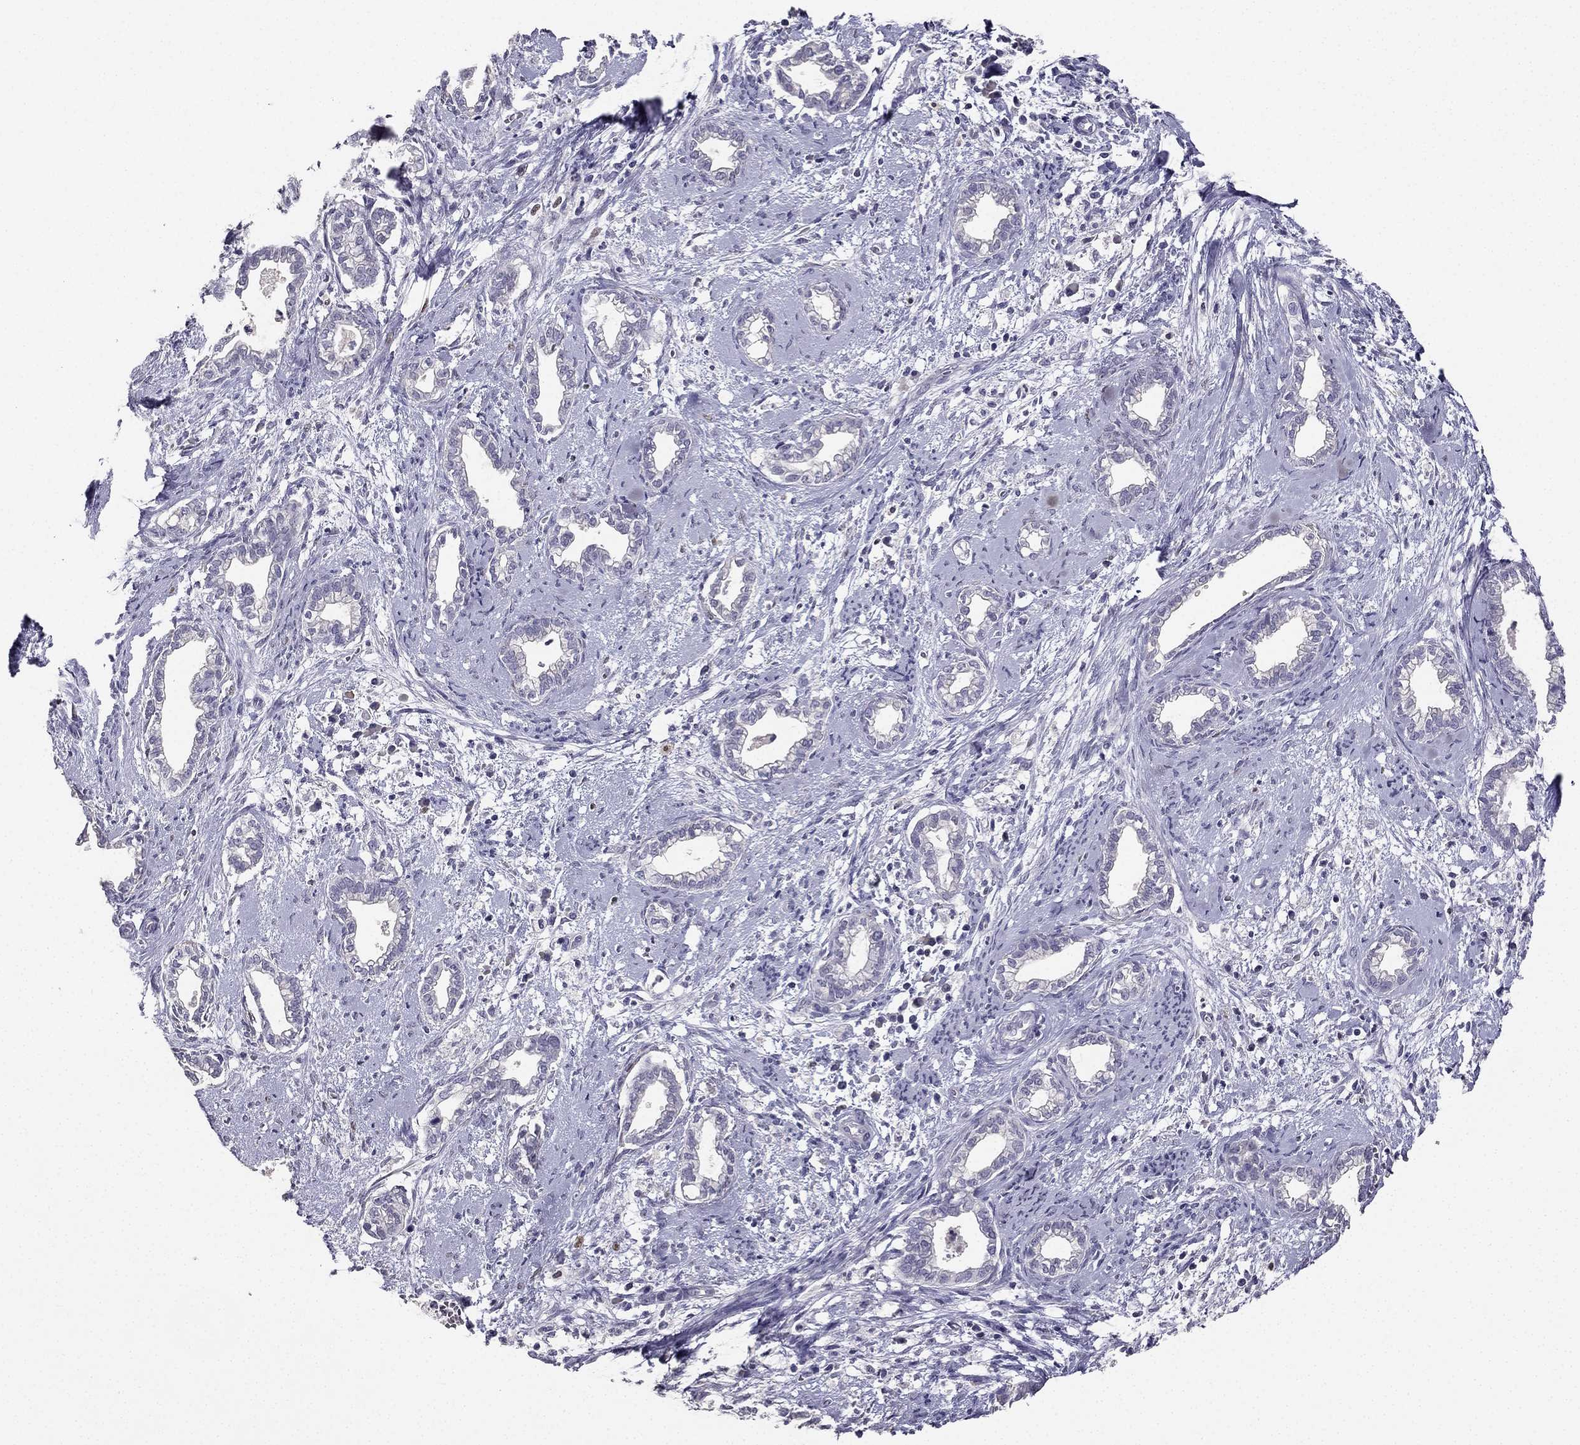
{"staining": {"intensity": "negative", "quantity": "none", "location": "none"}, "tissue": "cervical cancer", "cell_type": "Tumor cells", "image_type": "cancer", "snomed": [{"axis": "morphology", "description": "Adenocarcinoma, NOS"}, {"axis": "topography", "description": "Cervix"}], "caption": "Immunohistochemistry (IHC) of cervical adenocarcinoma exhibits no staining in tumor cells.", "gene": "CALB2", "patient": {"sex": "female", "age": 62}}